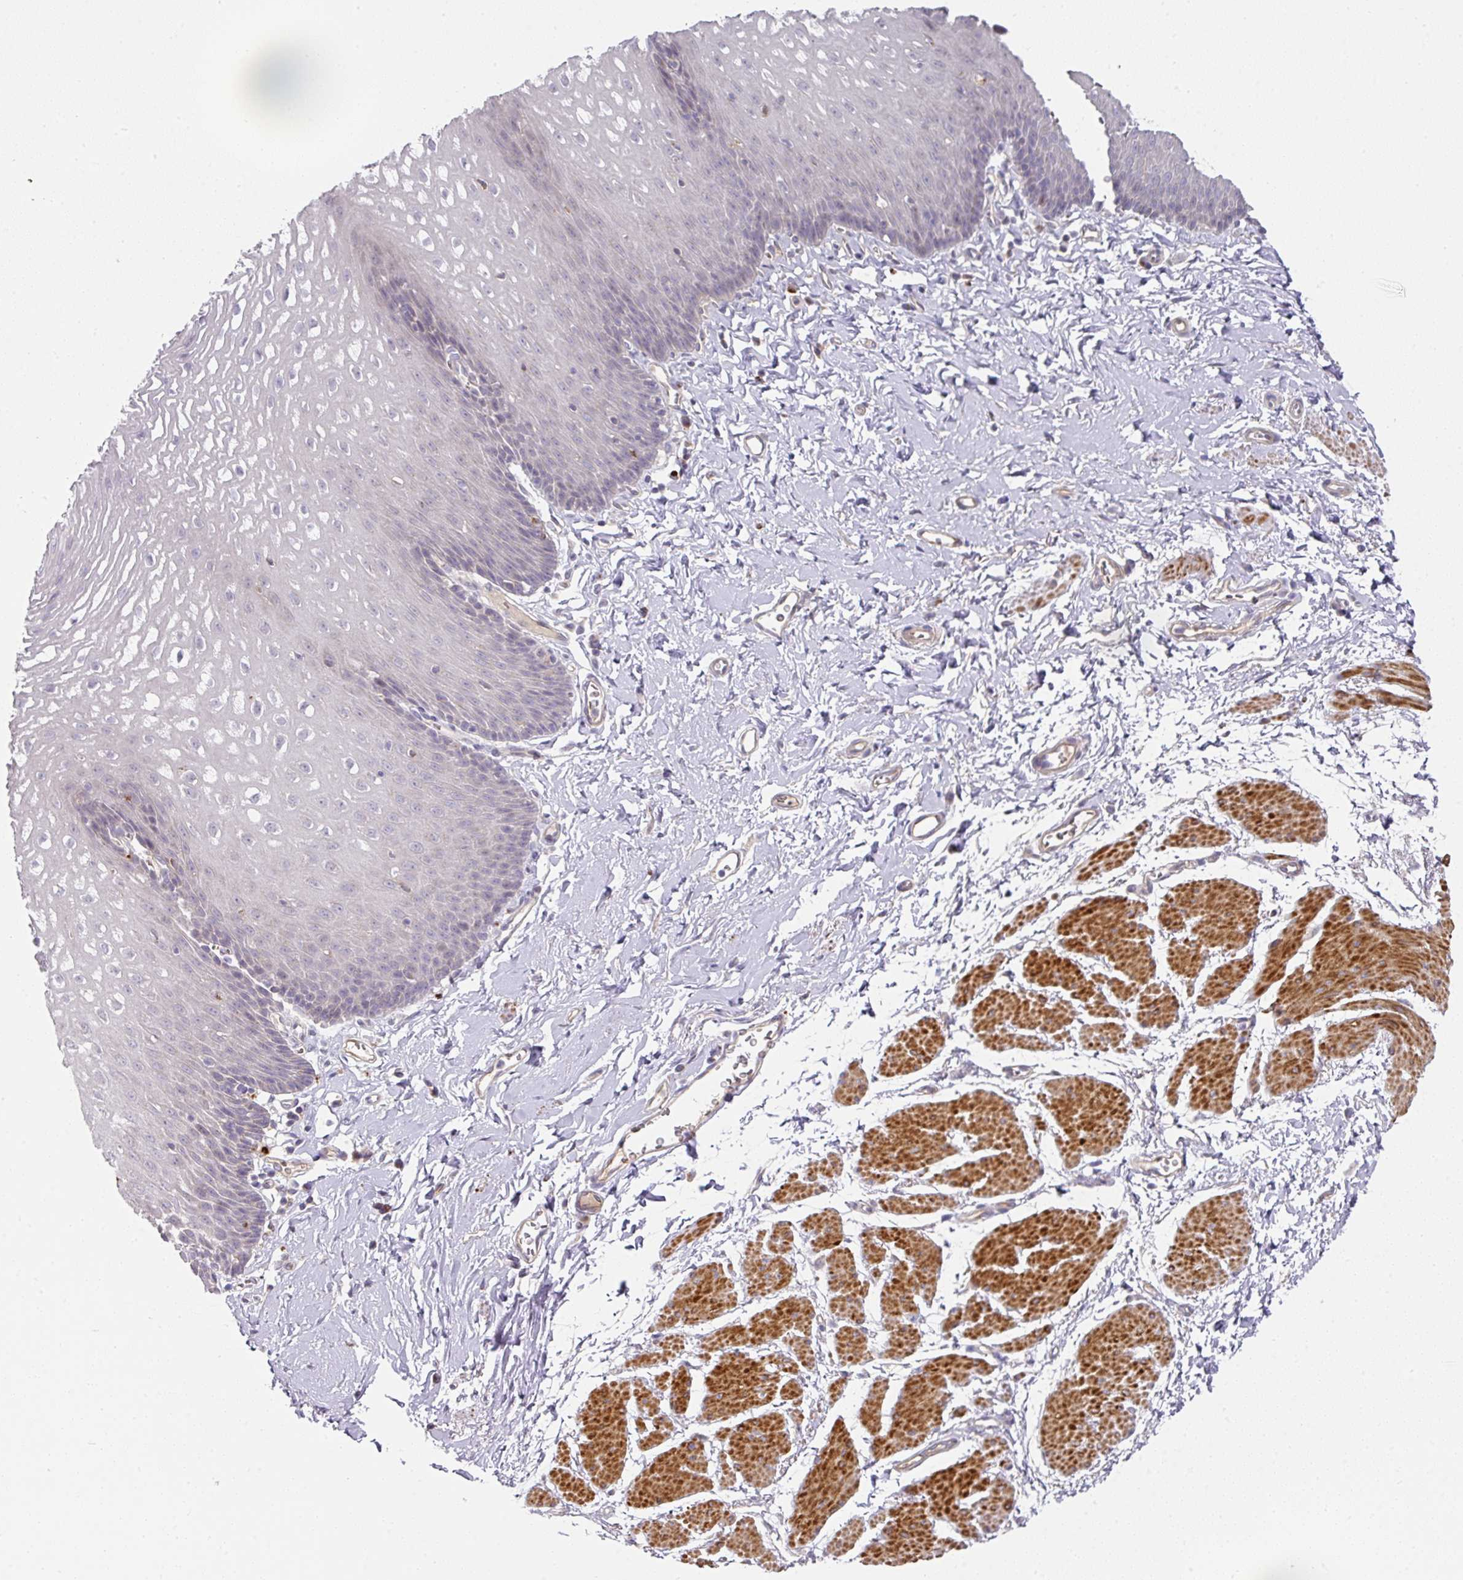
{"staining": {"intensity": "negative", "quantity": "none", "location": "none"}, "tissue": "esophagus", "cell_type": "Squamous epithelial cells", "image_type": "normal", "snomed": [{"axis": "morphology", "description": "Normal tissue, NOS"}, {"axis": "topography", "description": "Esophagus"}], "caption": "Squamous epithelial cells are negative for brown protein staining in benign esophagus. The staining is performed using DAB (3,3'-diaminobenzidine) brown chromogen with nuclei counter-stained in using hematoxylin.", "gene": "TARM1", "patient": {"sex": "male", "age": 70}}